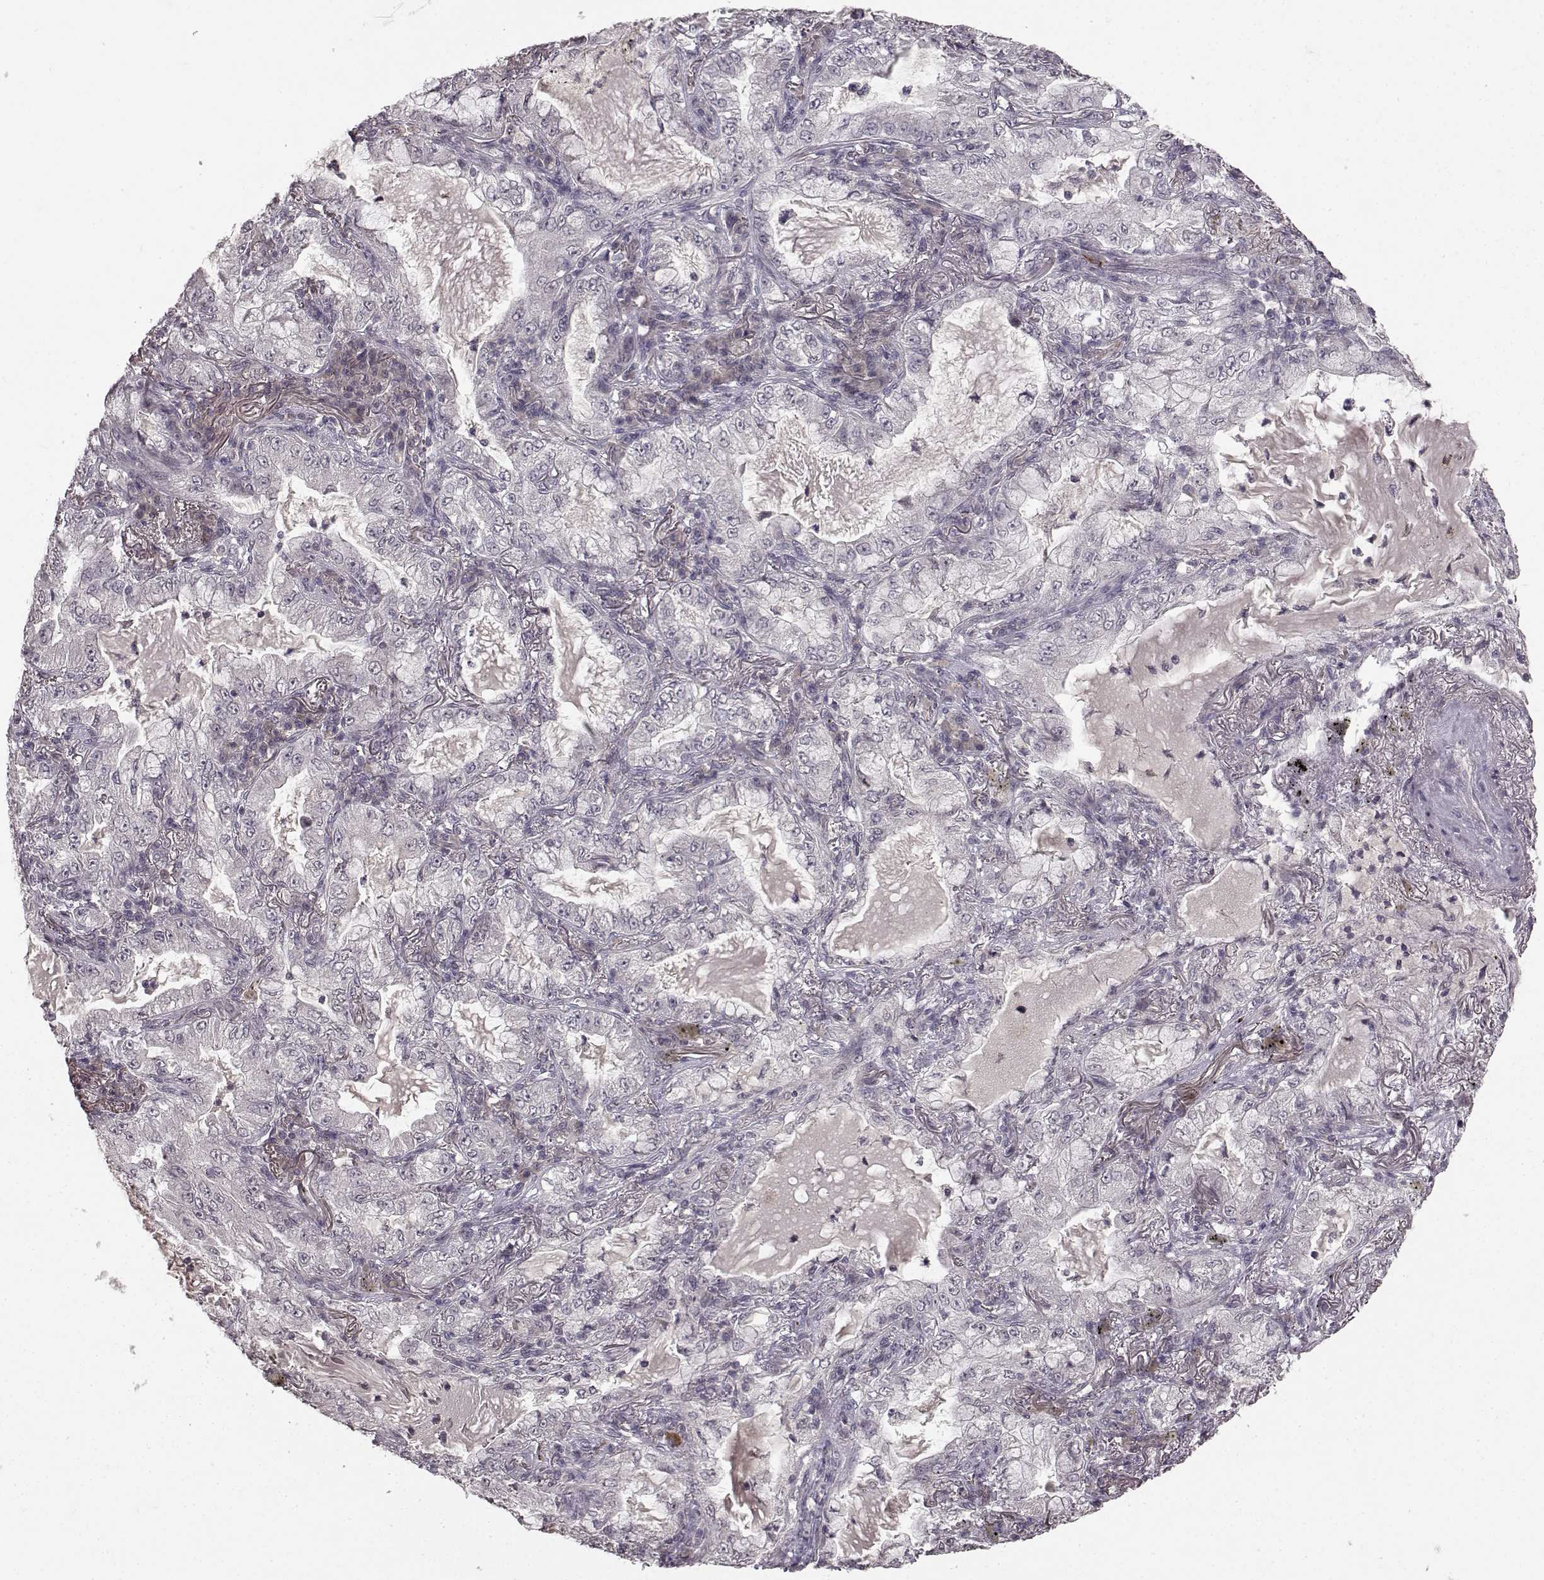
{"staining": {"intensity": "negative", "quantity": "none", "location": "none"}, "tissue": "lung cancer", "cell_type": "Tumor cells", "image_type": "cancer", "snomed": [{"axis": "morphology", "description": "Adenocarcinoma, NOS"}, {"axis": "topography", "description": "Lung"}], "caption": "This is a image of immunohistochemistry staining of lung cancer, which shows no expression in tumor cells.", "gene": "NTRK2", "patient": {"sex": "female", "age": 73}}